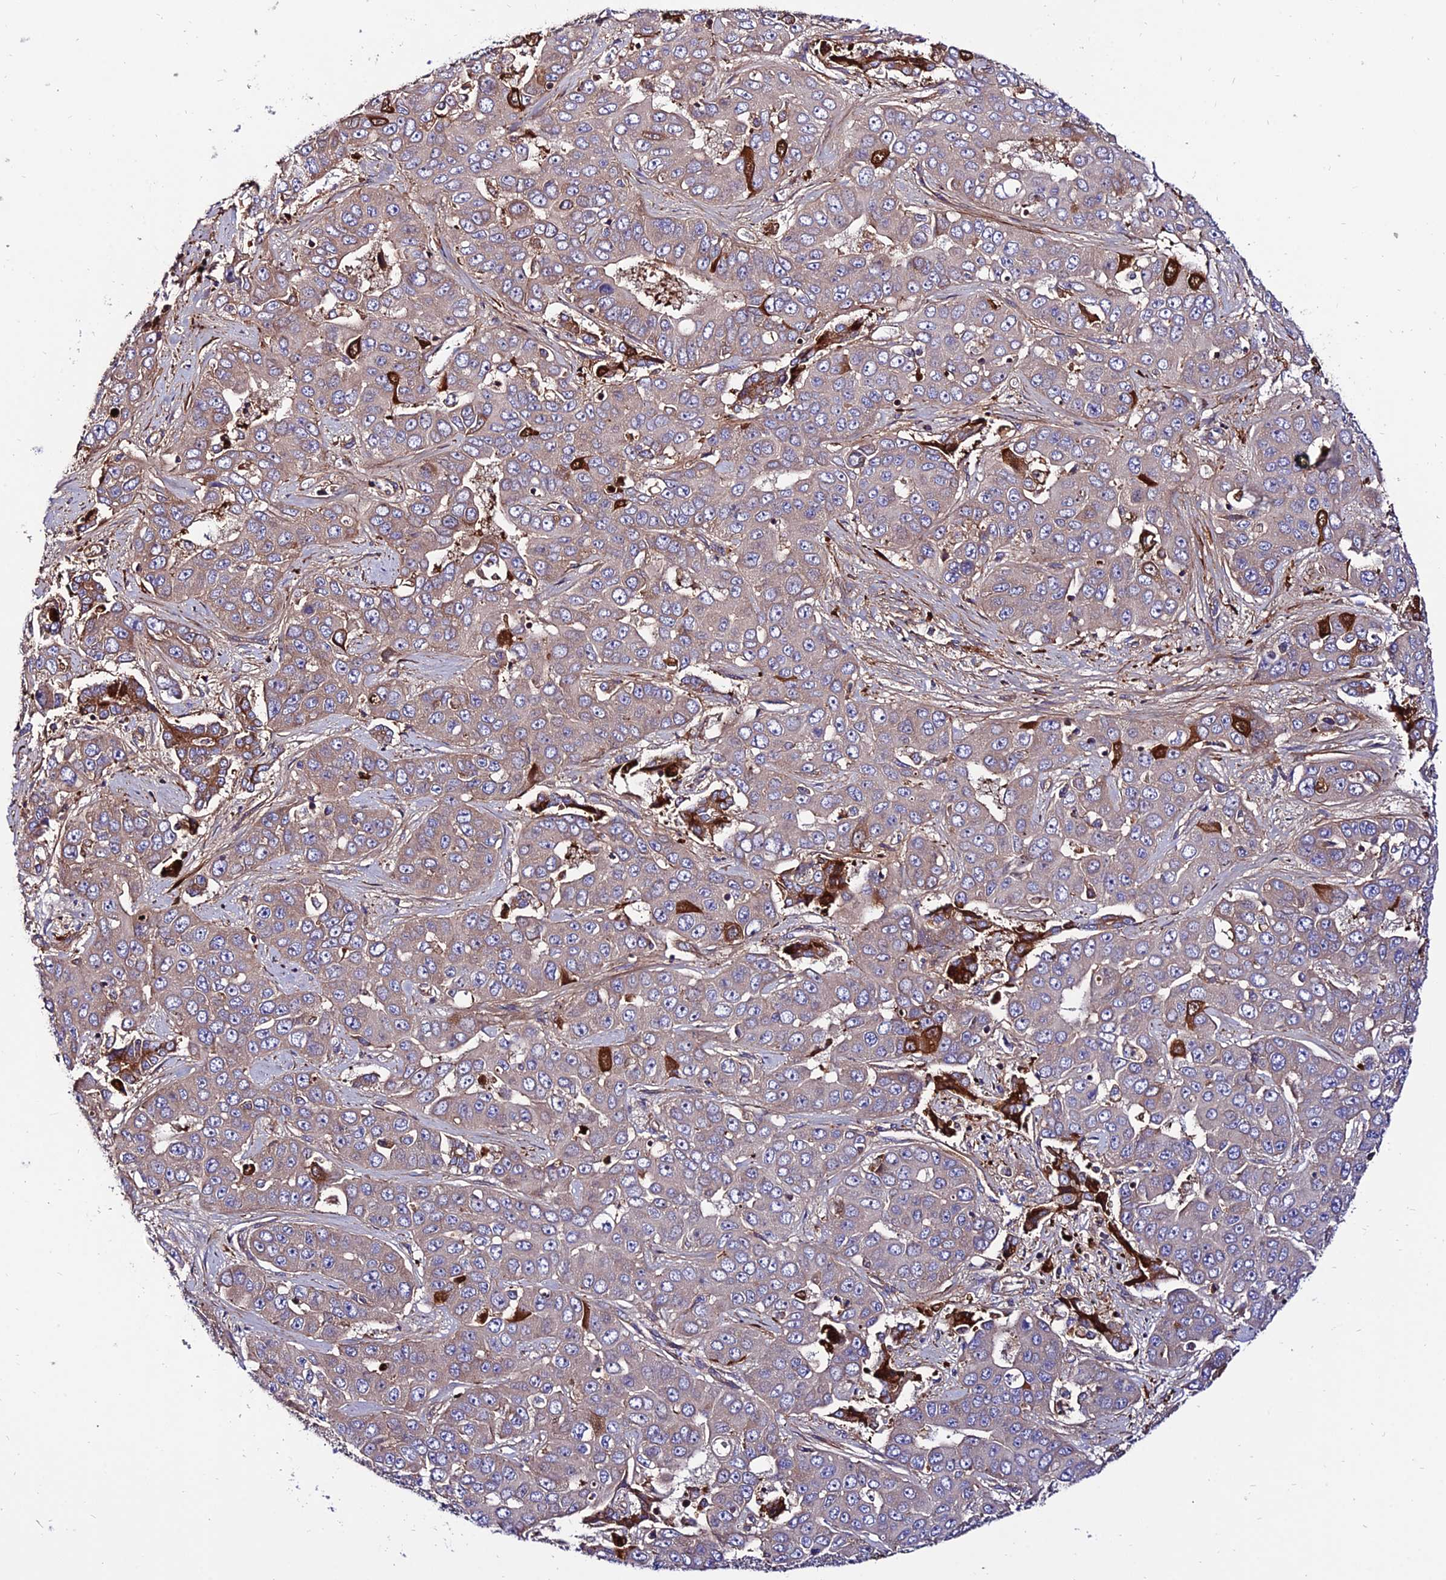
{"staining": {"intensity": "moderate", "quantity": "25%-75%", "location": "cytoplasmic/membranous"}, "tissue": "liver cancer", "cell_type": "Tumor cells", "image_type": "cancer", "snomed": [{"axis": "morphology", "description": "Cholangiocarcinoma"}, {"axis": "topography", "description": "Liver"}], "caption": "High-magnification brightfield microscopy of liver cholangiocarcinoma stained with DAB (3,3'-diaminobenzidine) (brown) and counterstained with hematoxylin (blue). tumor cells exhibit moderate cytoplasmic/membranous staining is identified in approximately25%-75% of cells. Ihc stains the protein of interest in brown and the nuclei are stained blue.", "gene": "PYM1", "patient": {"sex": "female", "age": 52}}